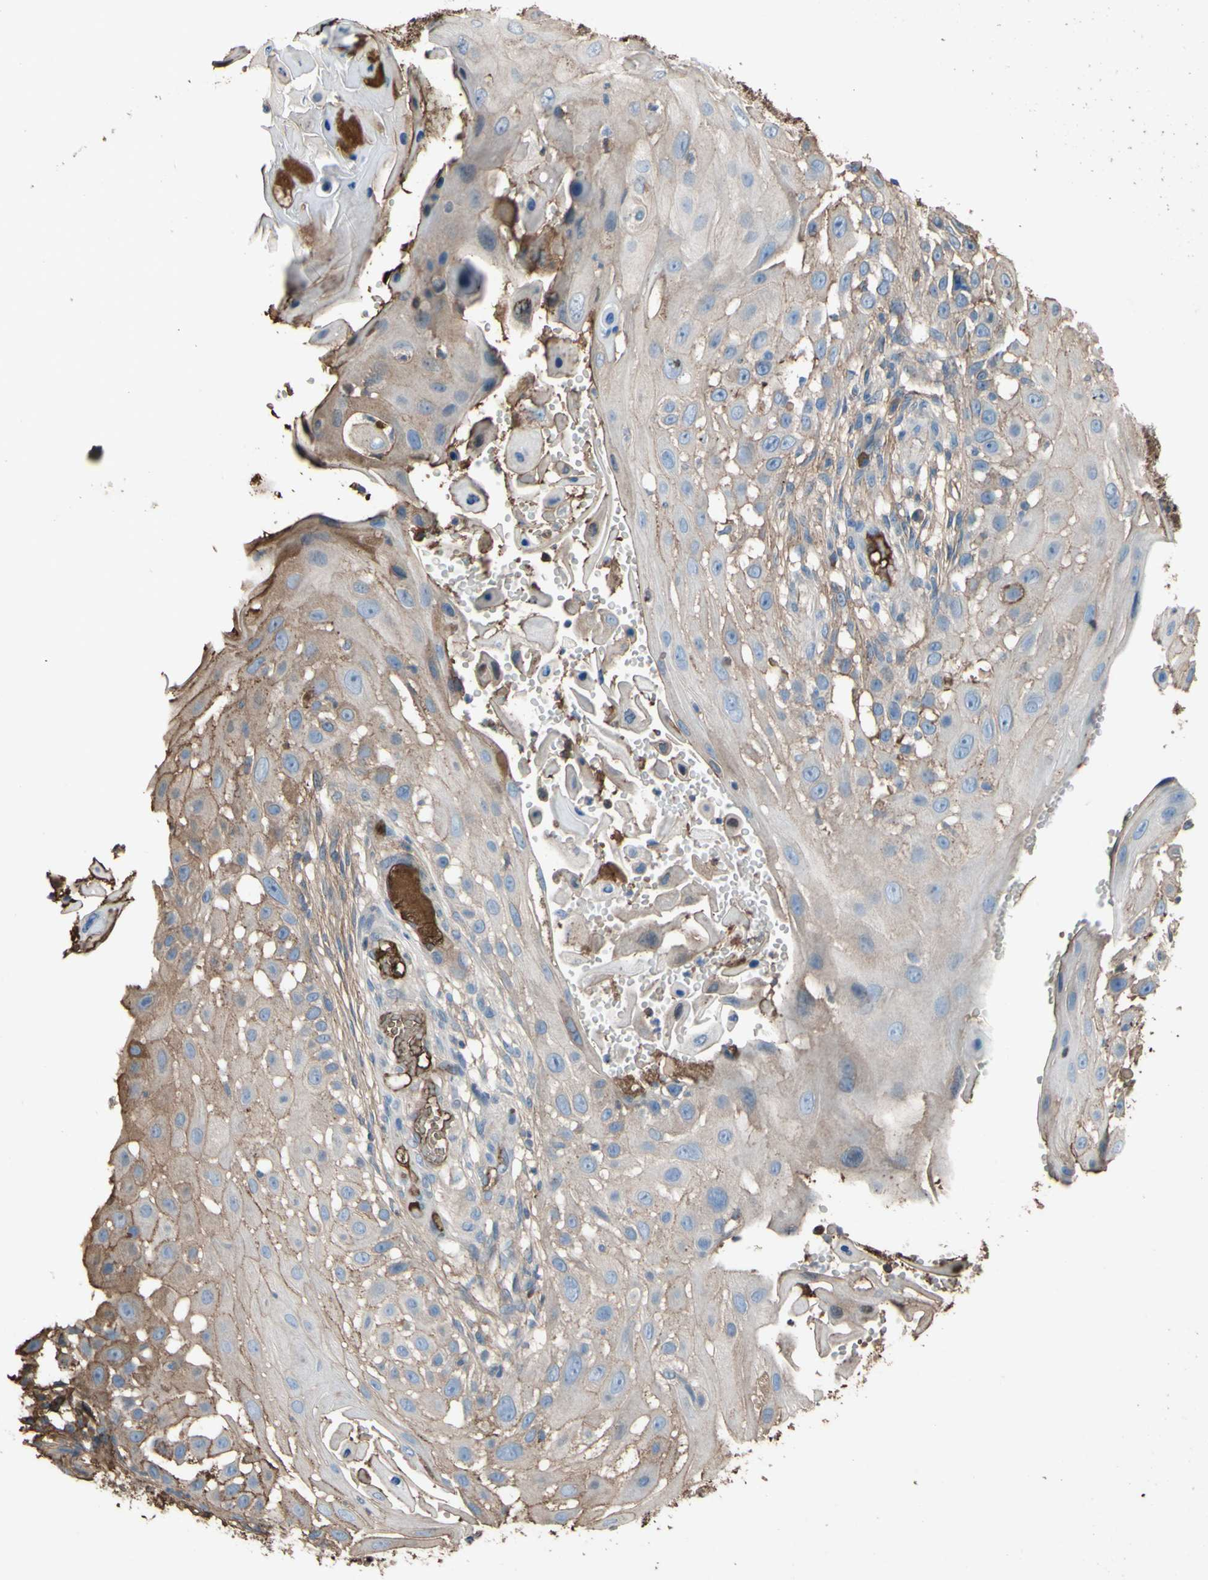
{"staining": {"intensity": "weak", "quantity": "25%-75%", "location": "cytoplasmic/membranous"}, "tissue": "skin cancer", "cell_type": "Tumor cells", "image_type": "cancer", "snomed": [{"axis": "morphology", "description": "Squamous cell carcinoma, NOS"}, {"axis": "topography", "description": "Skin"}], "caption": "Skin cancer (squamous cell carcinoma) stained for a protein (brown) shows weak cytoplasmic/membranous positive staining in about 25%-75% of tumor cells.", "gene": "PTGDS", "patient": {"sex": "female", "age": 44}}